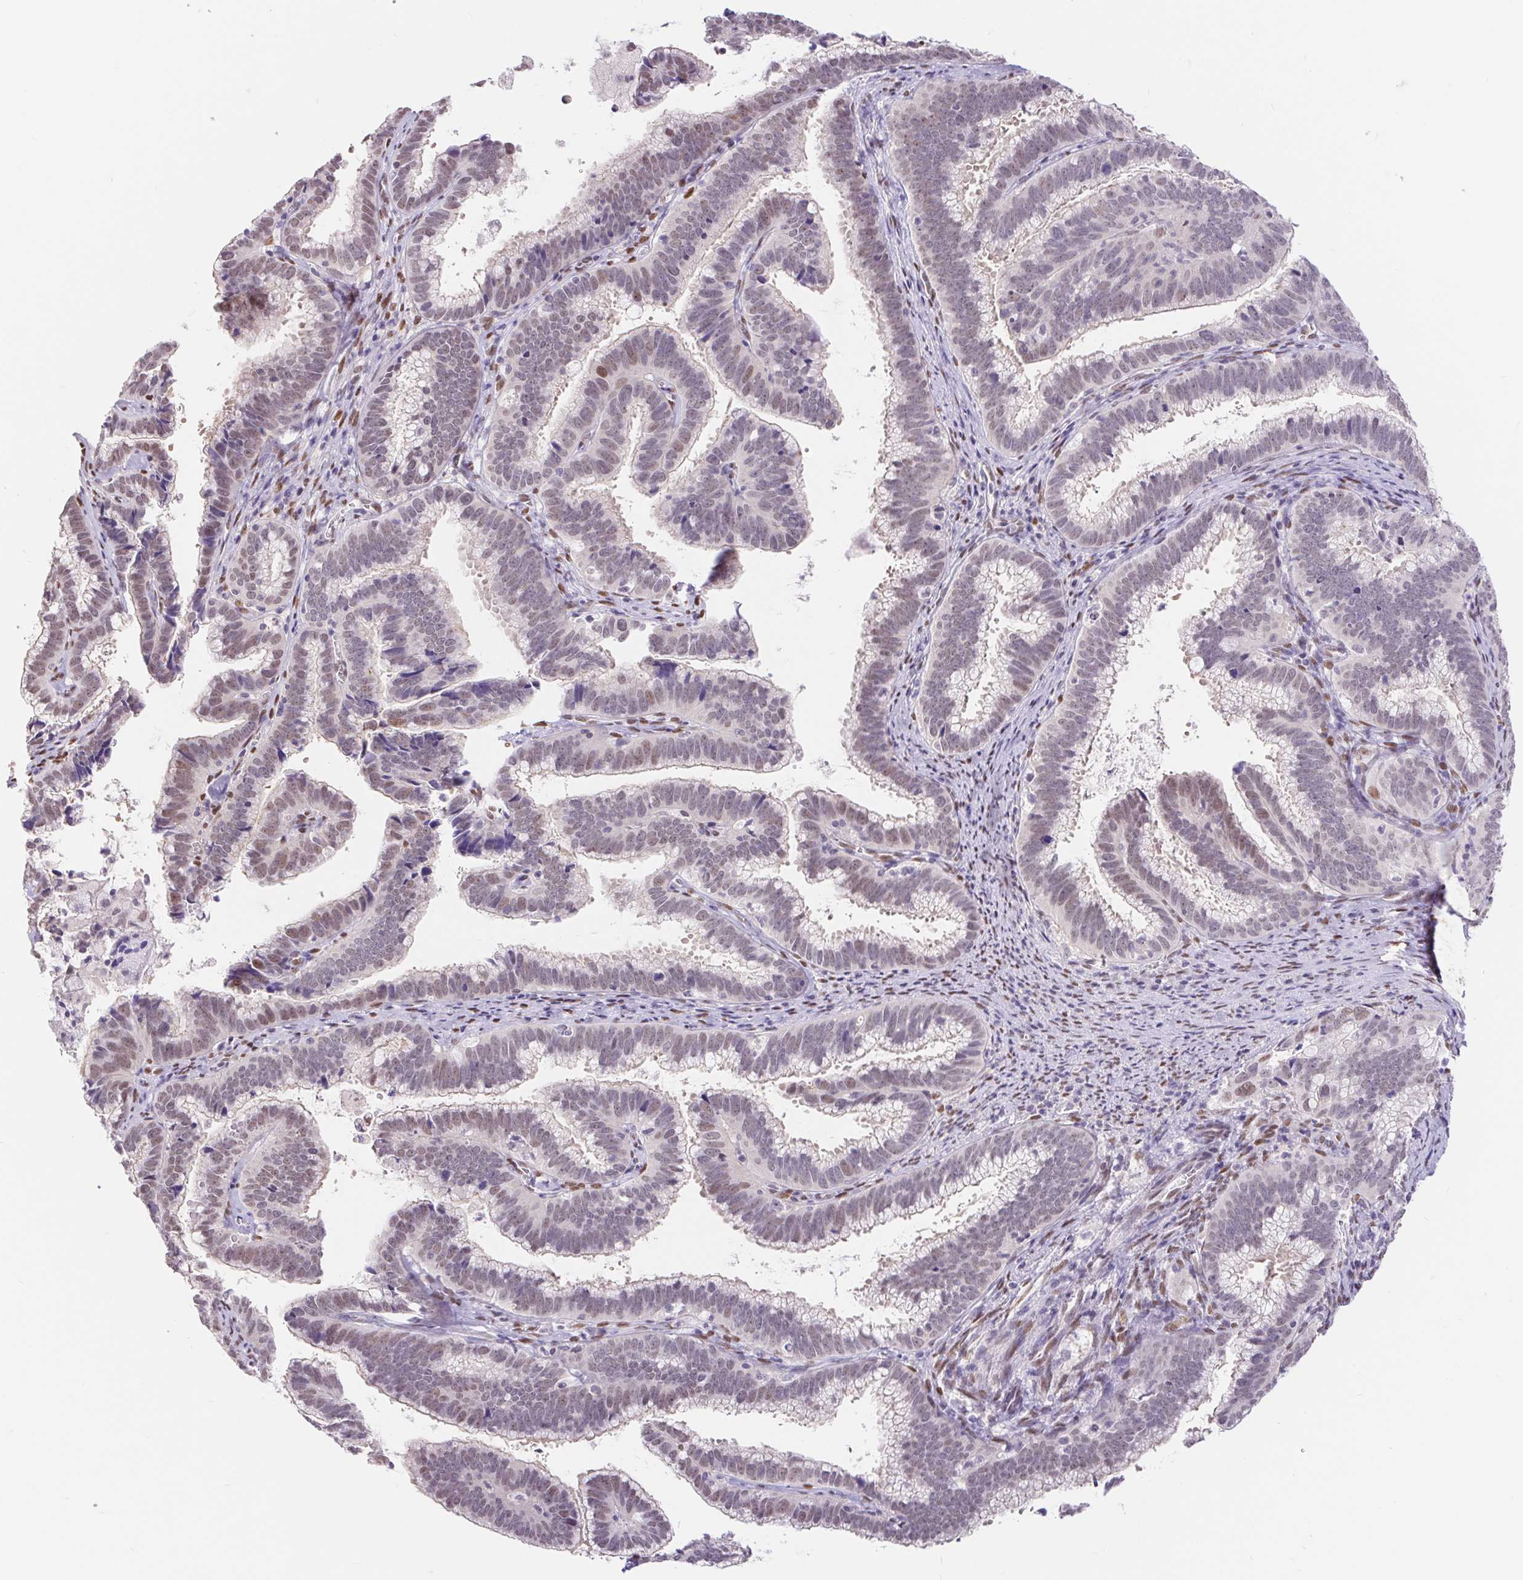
{"staining": {"intensity": "weak", "quantity": "<25%", "location": "nuclear"}, "tissue": "cervical cancer", "cell_type": "Tumor cells", "image_type": "cancer", "snomed": [{"axis": "morphology", "description": "Adenocarcinoma, NOS"}, {"axis": "topography", "description": "Cervix"}], "caption": "Human cervical adenocarcinoma stained for a protein using immunohistochemistry (IHC) exhibits no expression in tumor cells.", "gene": "CAND1", "patient": {"sex": "female", "age": 61}}